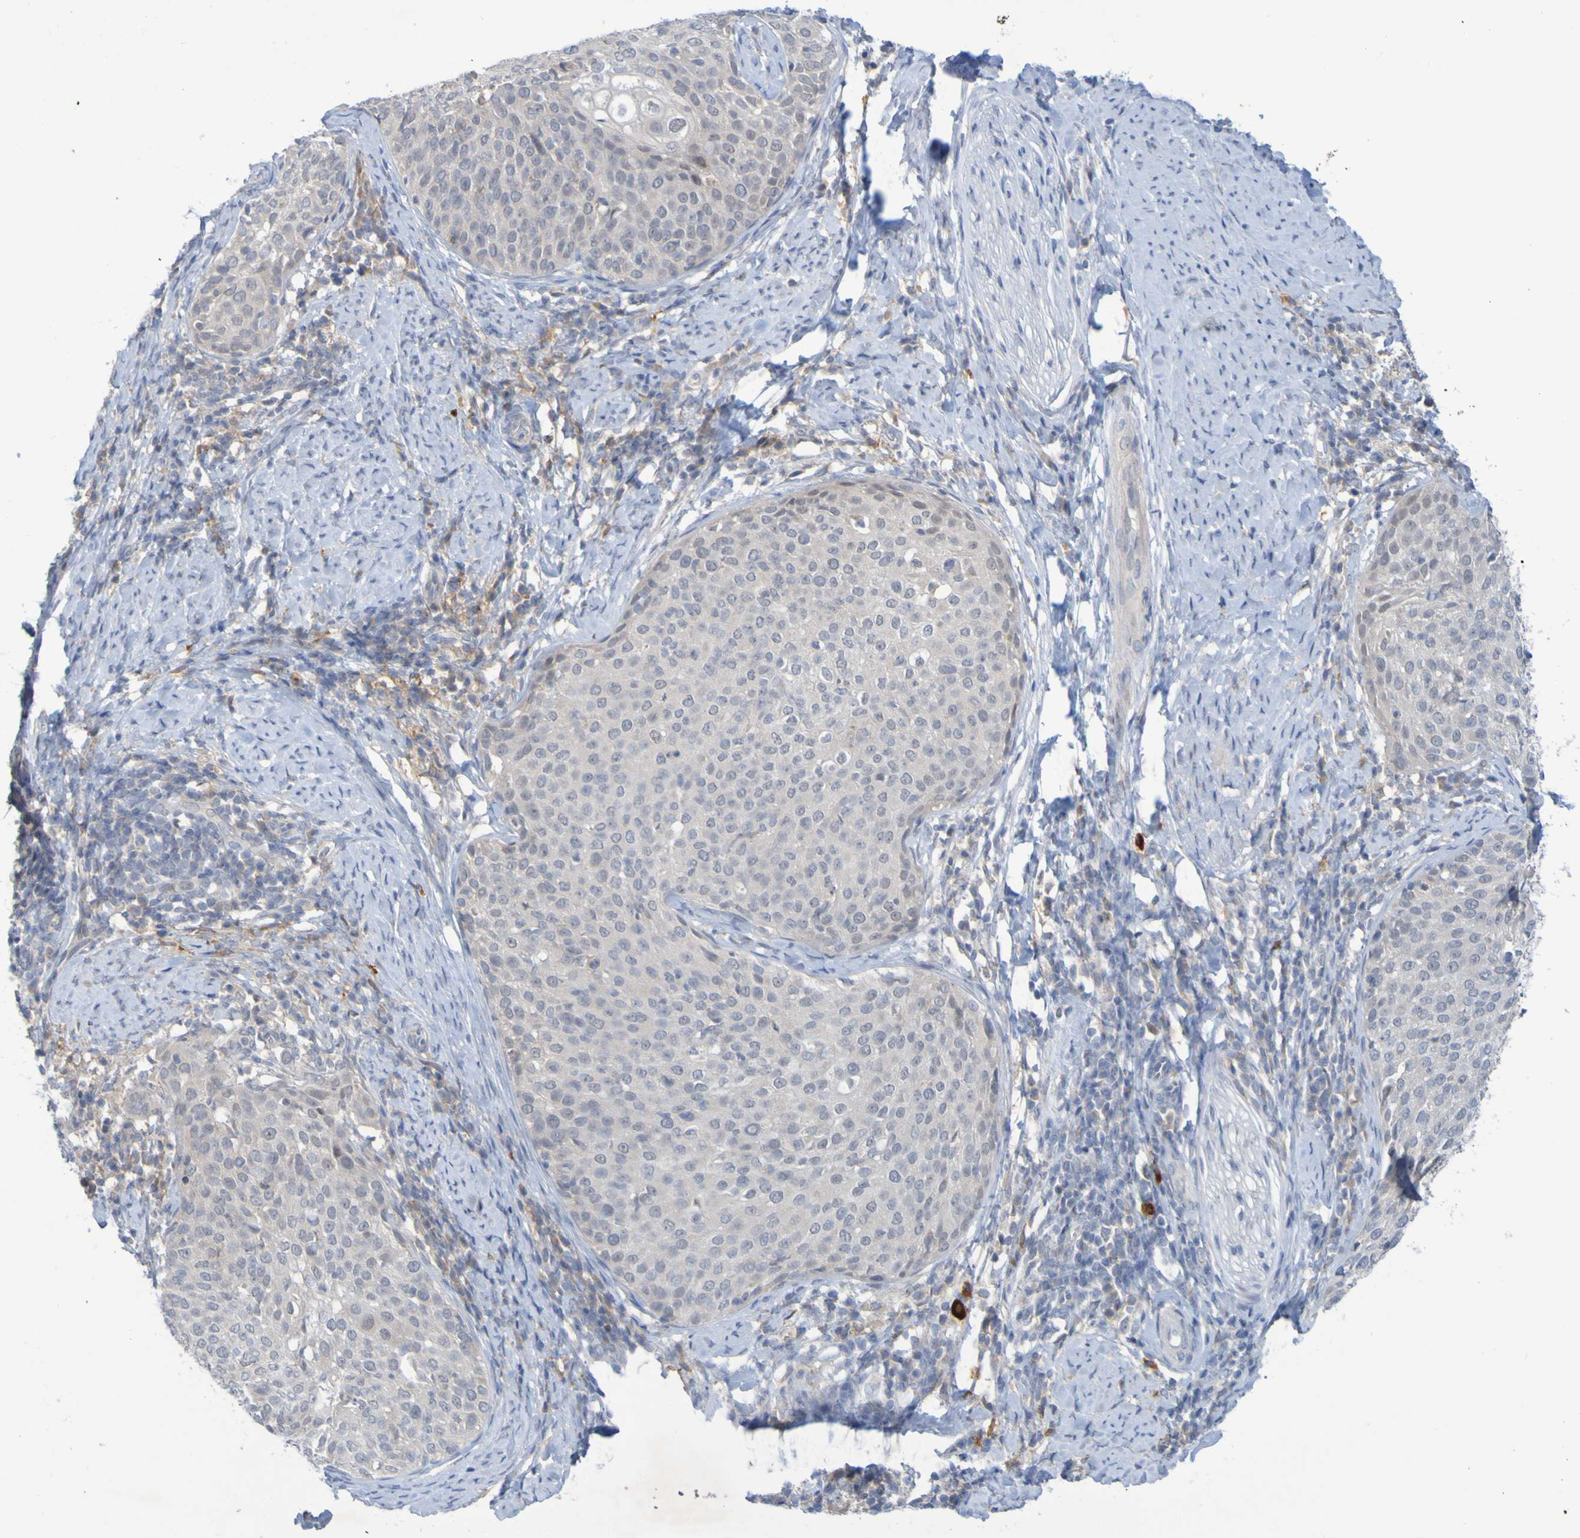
{"staining": {"intensity": "weak", "quantity": "<25%", "location": "cytoplasmic/membranous"}, "tissue": "cervical cancer", "cell_type": "Tumor cells", "image_type": "cancer", "snomed": [{"axis": "morphology", "description": "Squamous cell carcinoma, NOS"}, {"axis": "topography", "description": "Cervix"}], "caption": "Squamous cell carcinoma (cervical) stained for a protein using IHC reveals no expression tumor cells.", "gene": "LILRB5", "patient": {"sex": "female", "age": 51}}